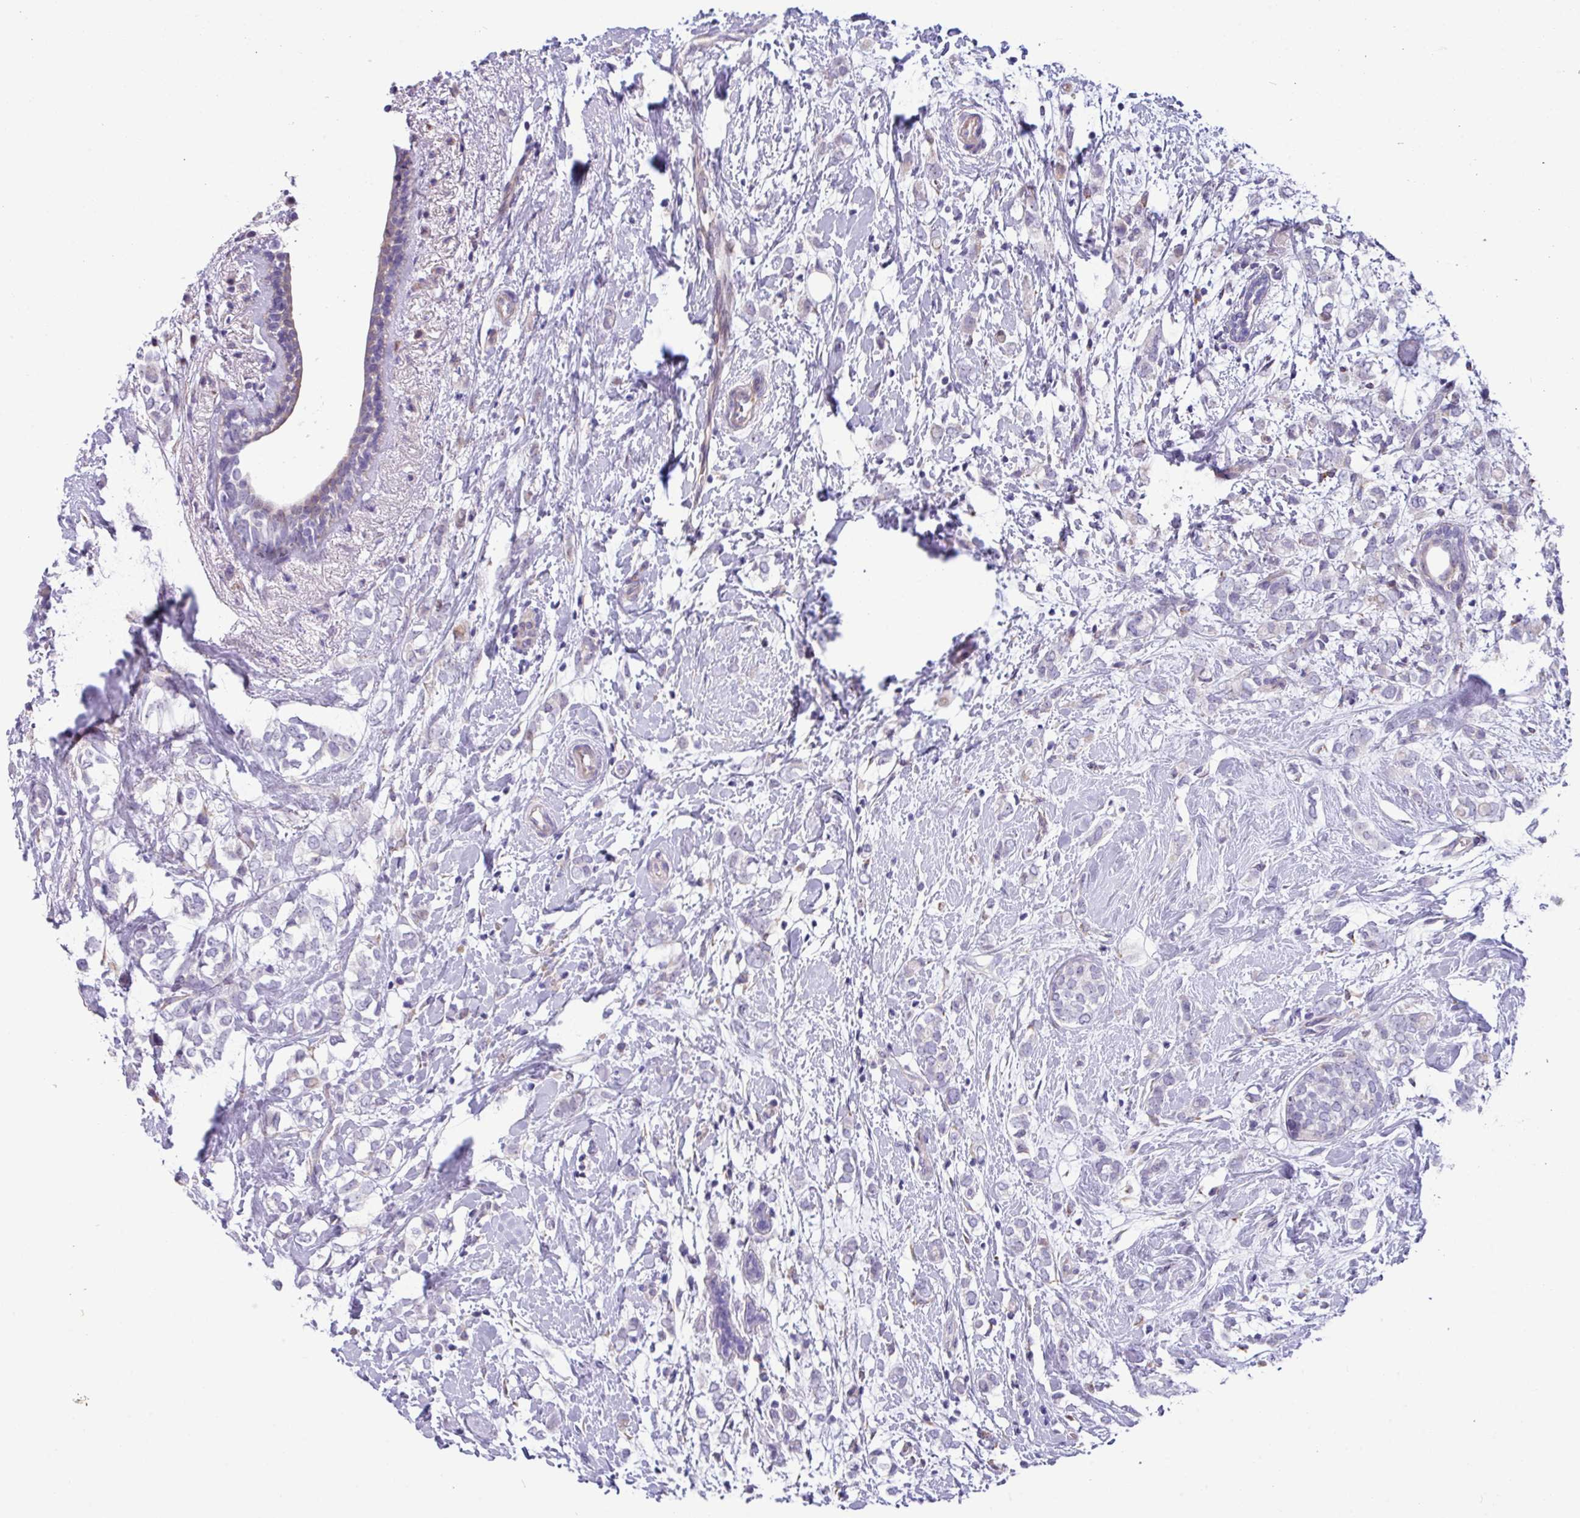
{"staining": {"intensity": "negative", "quantity": "none", "location": "none"}, "tissue": "breast cancer", "cell_type": "Tumor cells", "image_type": "cancer", "snomed": [{"axis": "morphology", "description": "Normal tissue, NOS"}, {"axis": "morphology", "description": "Lobular carcinoma"}, {"axis": "topography", "description": "Breast"}], "caption": "Lobular carcinoma (breast) was stained to show a protein in brown. There is no significant expression in tumor cells.", "gene": "IRGC", "patient": {"sex": "female", "age": 47}}